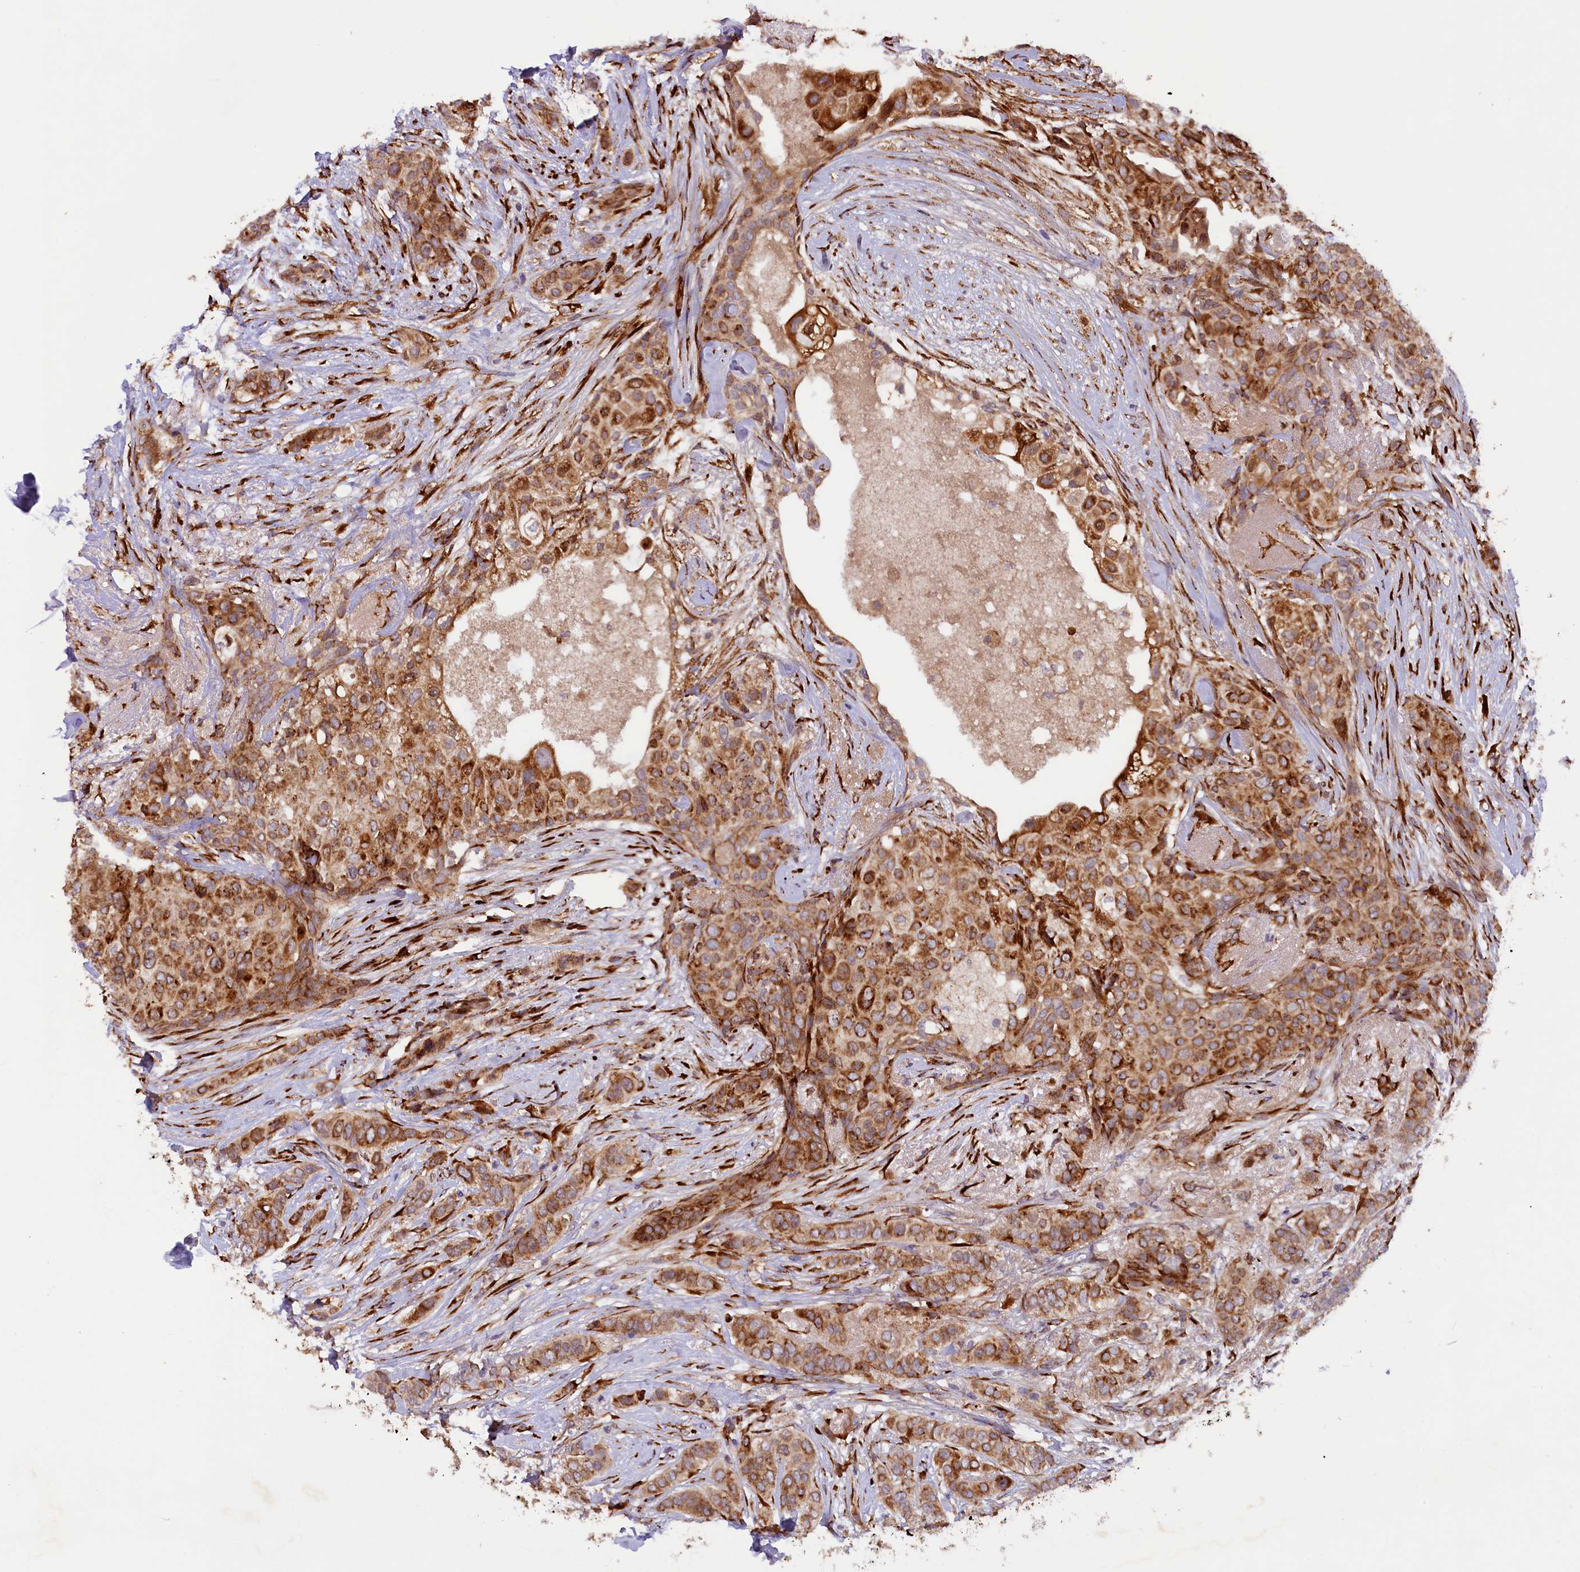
{"staining": {"intensity": "moderate", "quantity": ">75%", "location": "cytoplasmic/membranous"}, "tissue": "breast cancer", "cell_type": "Tumor cells", "image_type": "cancer", "snomed": [{"axis": "morphology", "description": "Lobular carcinoma"}, {"axis": "topography", "description": "Breast"}], "caption": "The immunohistochemical stain labels moderate cytoplasmic/membranous positivity in tumor cells of breast cancer tissue. (IHC, brightfield microscopy, high magnification).", "gene": "SSC5D", "patient": {"sex": "female", "age": 51}}